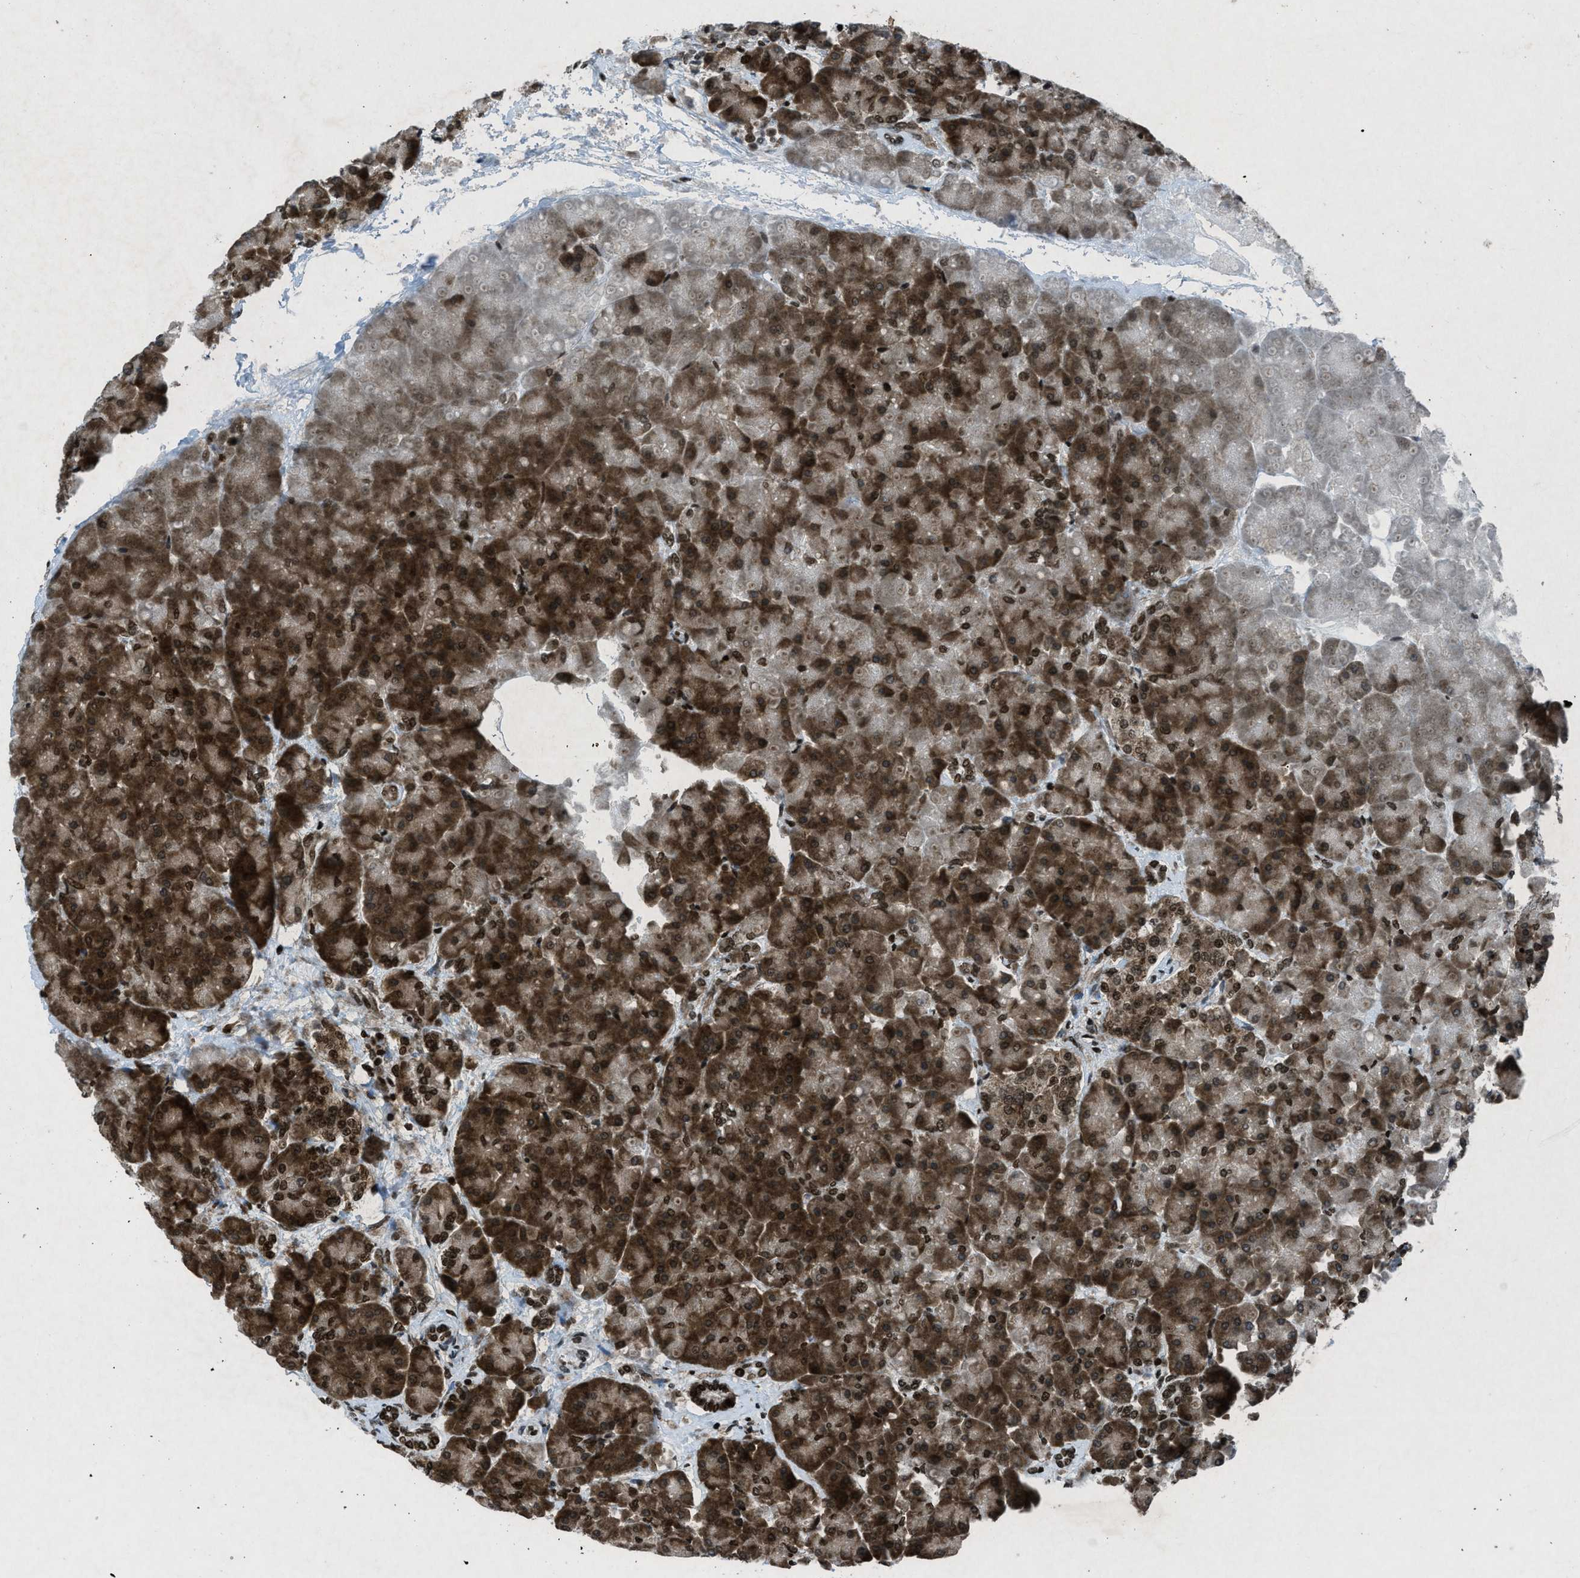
{"staining": {"intensity": "strong", "quantity": ">75%", "location": "cytoplasmic/membranous,nuclear"}, "tissue": "pancreas", "cell_type": "Exocrine glandular cells", "image_type": "normal", "snomed": [{"axis": "morphology", "description": "Normal tissue, NOS"}, {"axis": "topography", "description": "Pancreas"}], "caption": "Immunohistochemistry (IHC) photomicrograph of benign pancreas: human pancreas stained using immunohistochemistry (IHC) exhibits high levels of strong protein expression localized specifically in the cytoplasmic/membranous,nuclear of exocrine glandular cells, appearing as a cytoplasmic/membranous,nuclear brown color.", "gene": "NXF1", "patient": {"sex": "female", "age": 70}}